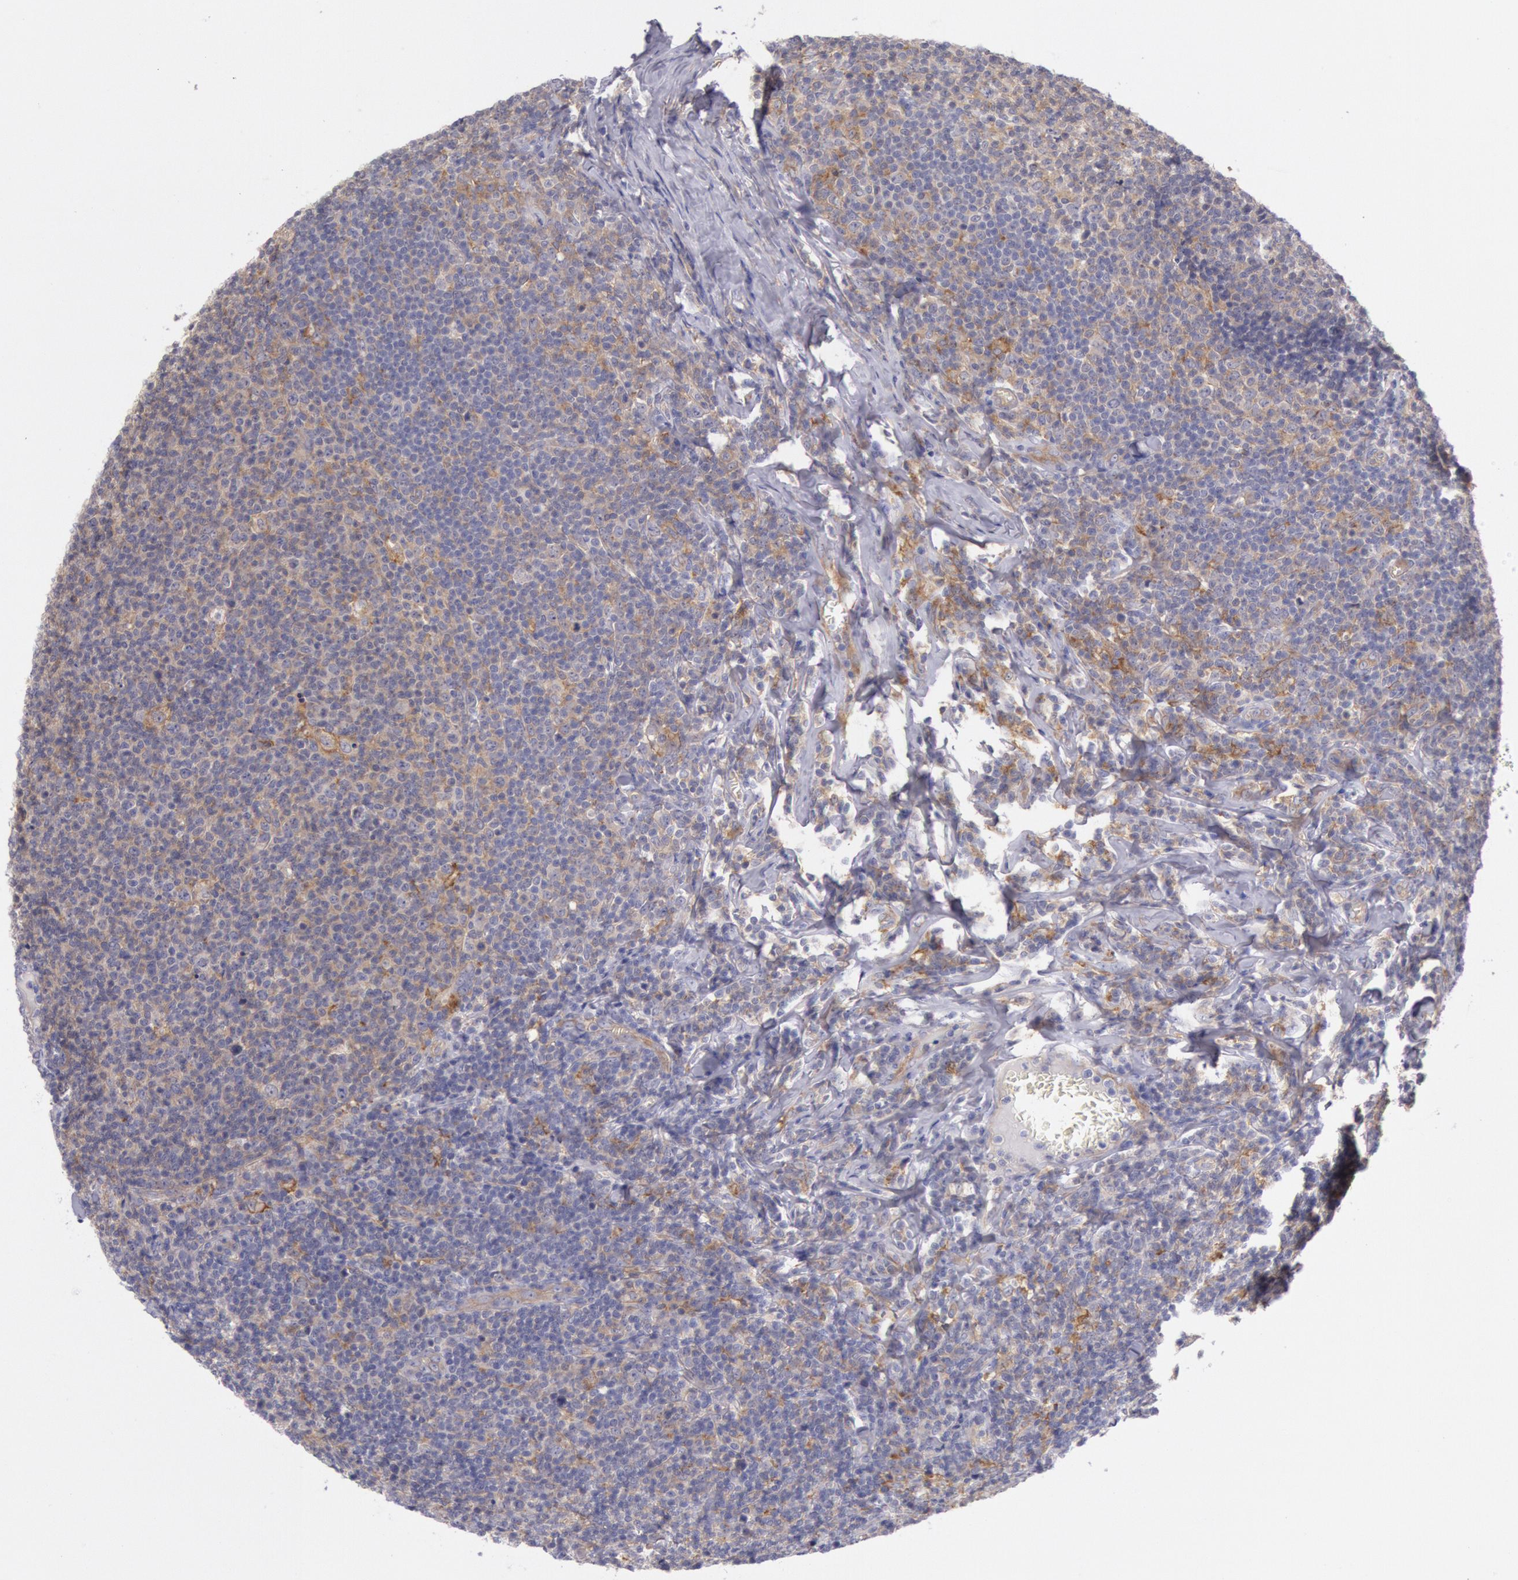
{"staining": {"intensity": "weak", "quantity": "<25%", "location": "cytoplasmic/membranous"}, "tissue": "lymphoma", "cell_type": "Tumor cells", "image_type": "cancer", "snomed": [{"axis": "morphology", "description": "Malignant lymphoma, non-Hodgkin's type, Low grade"}, {"axis": "topography", "description": "Lymph node"}], "caption": "Histopathology image shows no significant protein staining in tumor cells of malignant lymphoma, non-Hodgkin's type (low-grade).", "gene": "MYO5A", "patient": {"sex": "male", "age": 74}}